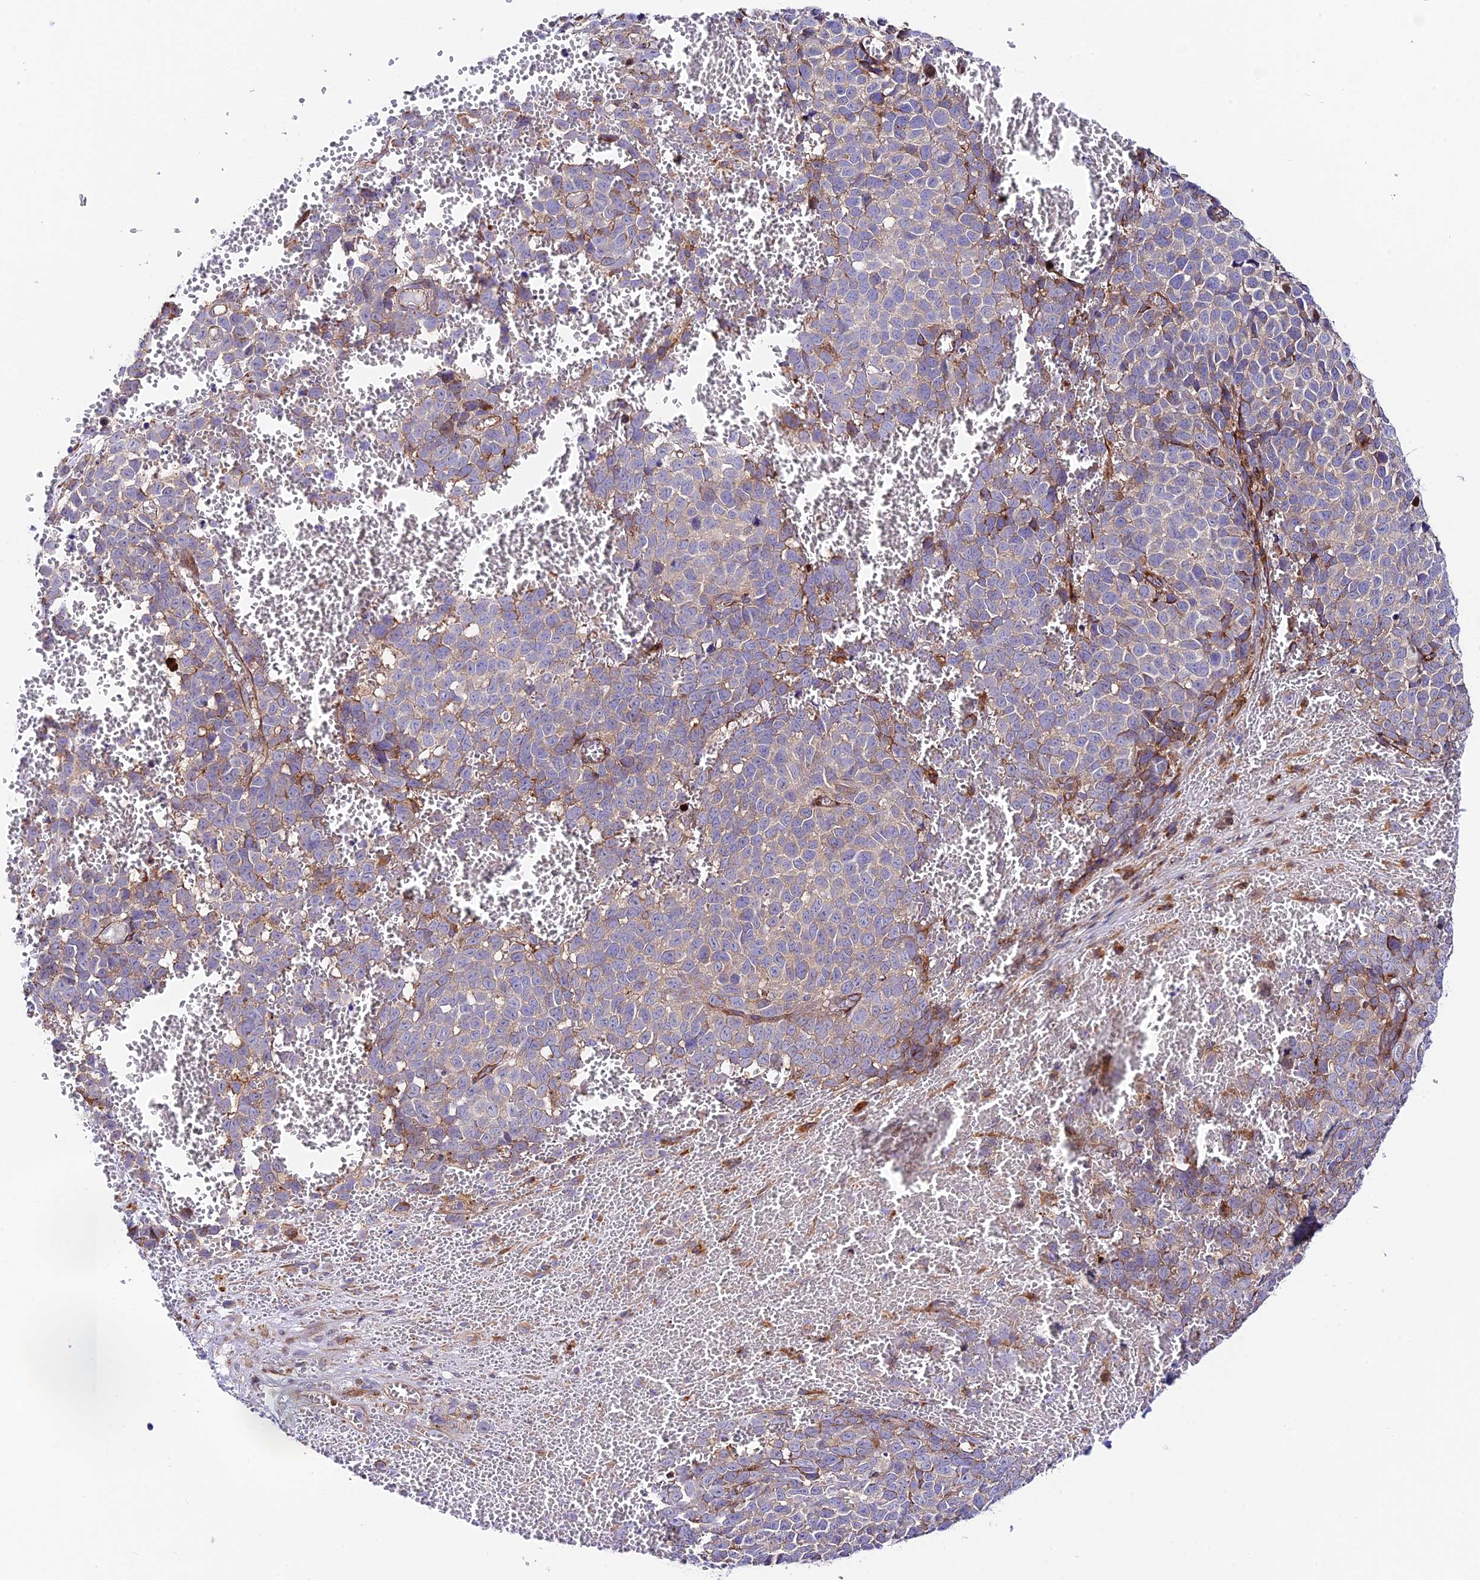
{"staining": {"intensity": "weak", "quantity": "<25%", "location": "cytoplasmic/membranous"}, "tissue": "melanoma", "cell_type": "Tumor cells", "image_type": "cancer", "snomed": [{"axis": "morphology", "description": "Malignant melanoma, NOS"}, {"axis": "topography", "description": "Nose, NOS"}], "caption": "Photomicrograph shows no significant protein staining in tumor cells of malignant melanoma.", "gene": "VPS13C", "patient": {"sex": "female", "age": 48}}